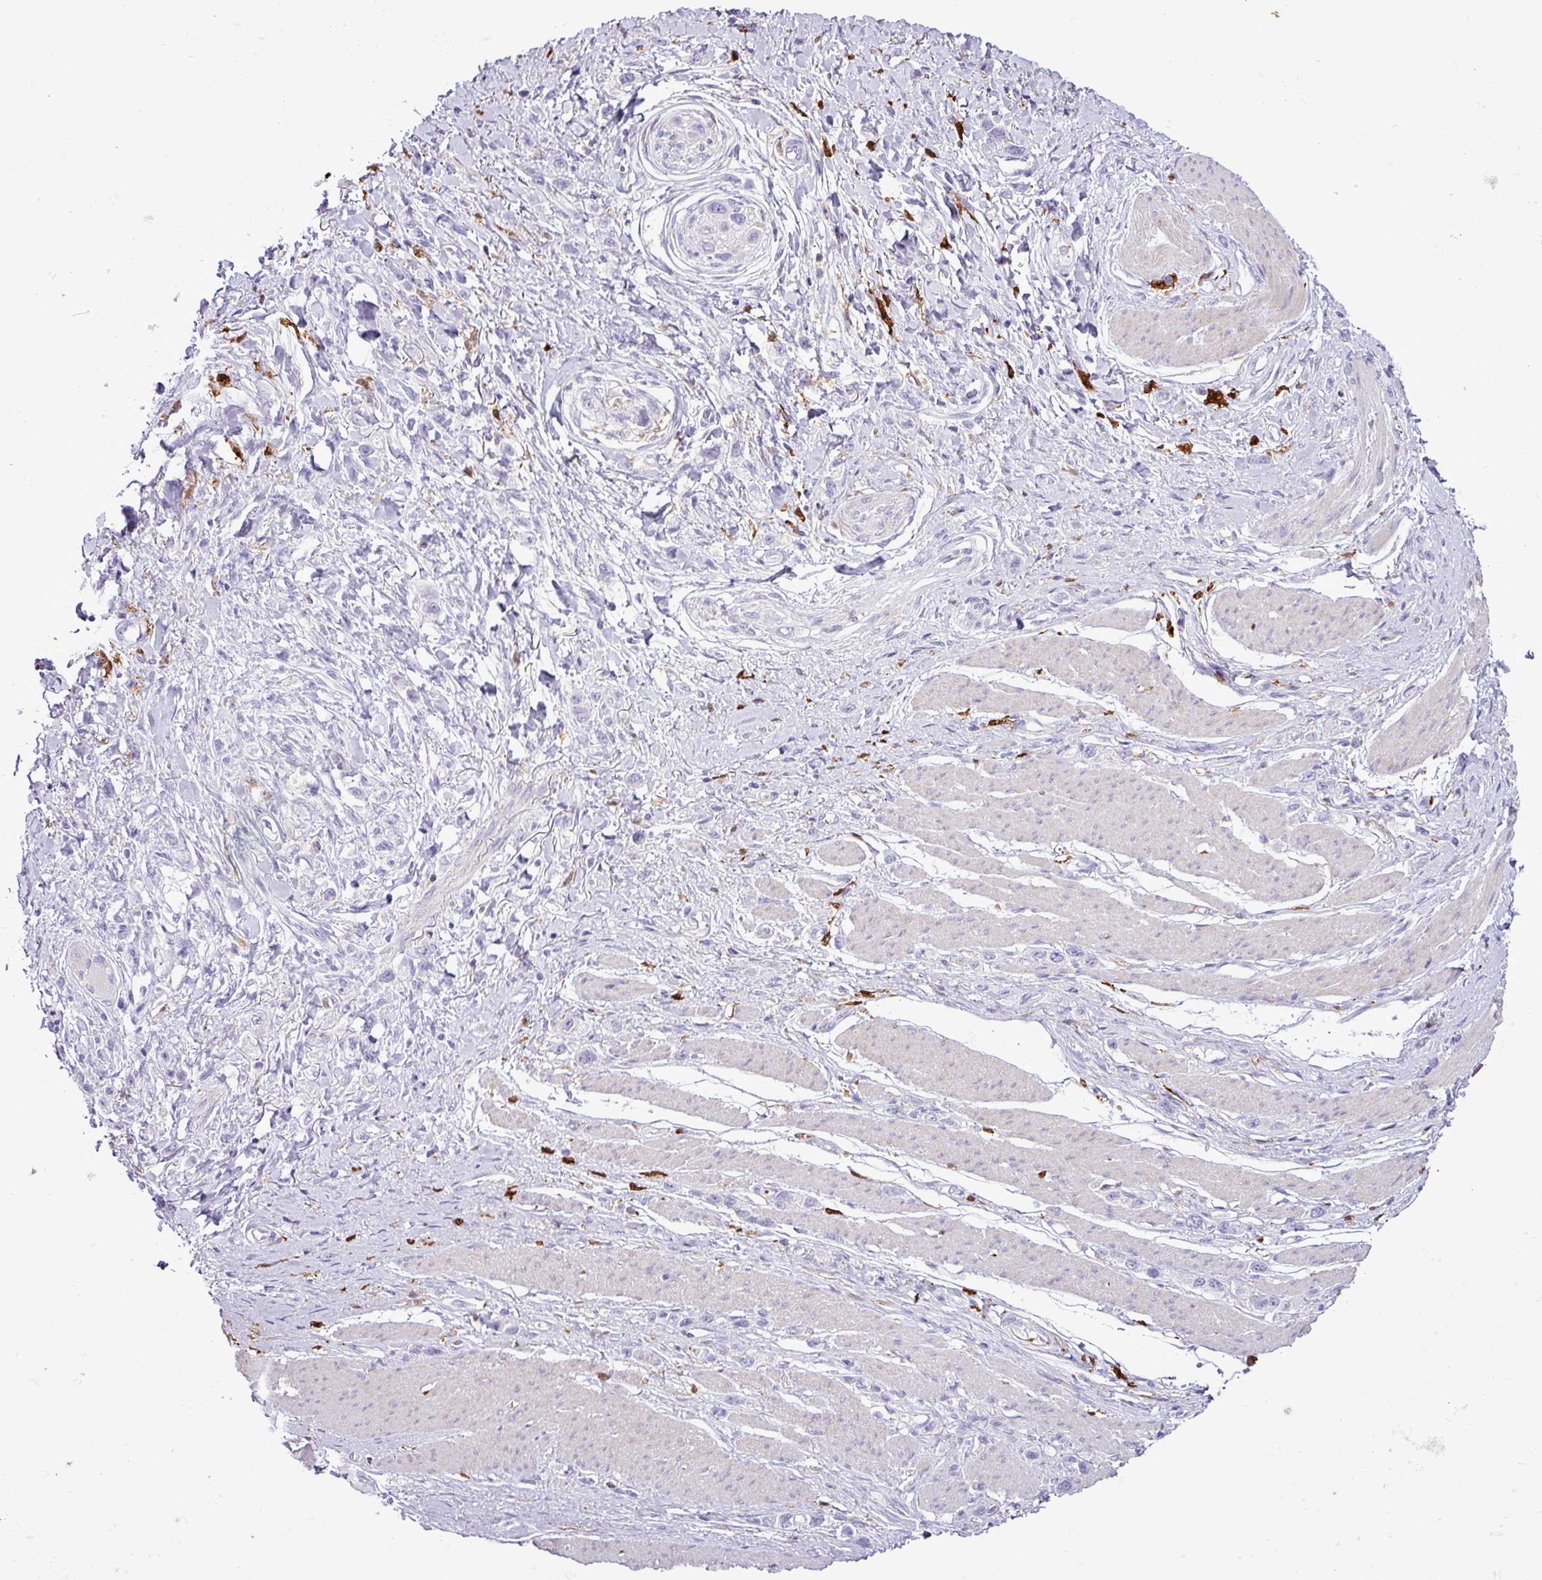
{"staining": {"intensity": "negative", "quantity": "none", "location": "none"}, "tissue": "stomach cancer", "cell_type": "Tumor cells", "image_type": "cancer", "snomed": [{"axis": "morphology", "description": "Adenocarcinoma, NOS"}, {"axis": "topography", "description": "Stomach"}], "caption": "Tumor cells are negative for brown protein staining in adenocarcinoma (stomach).", "gene": "TMEM200C", "patient": {"sex": "female", "age": 65}}